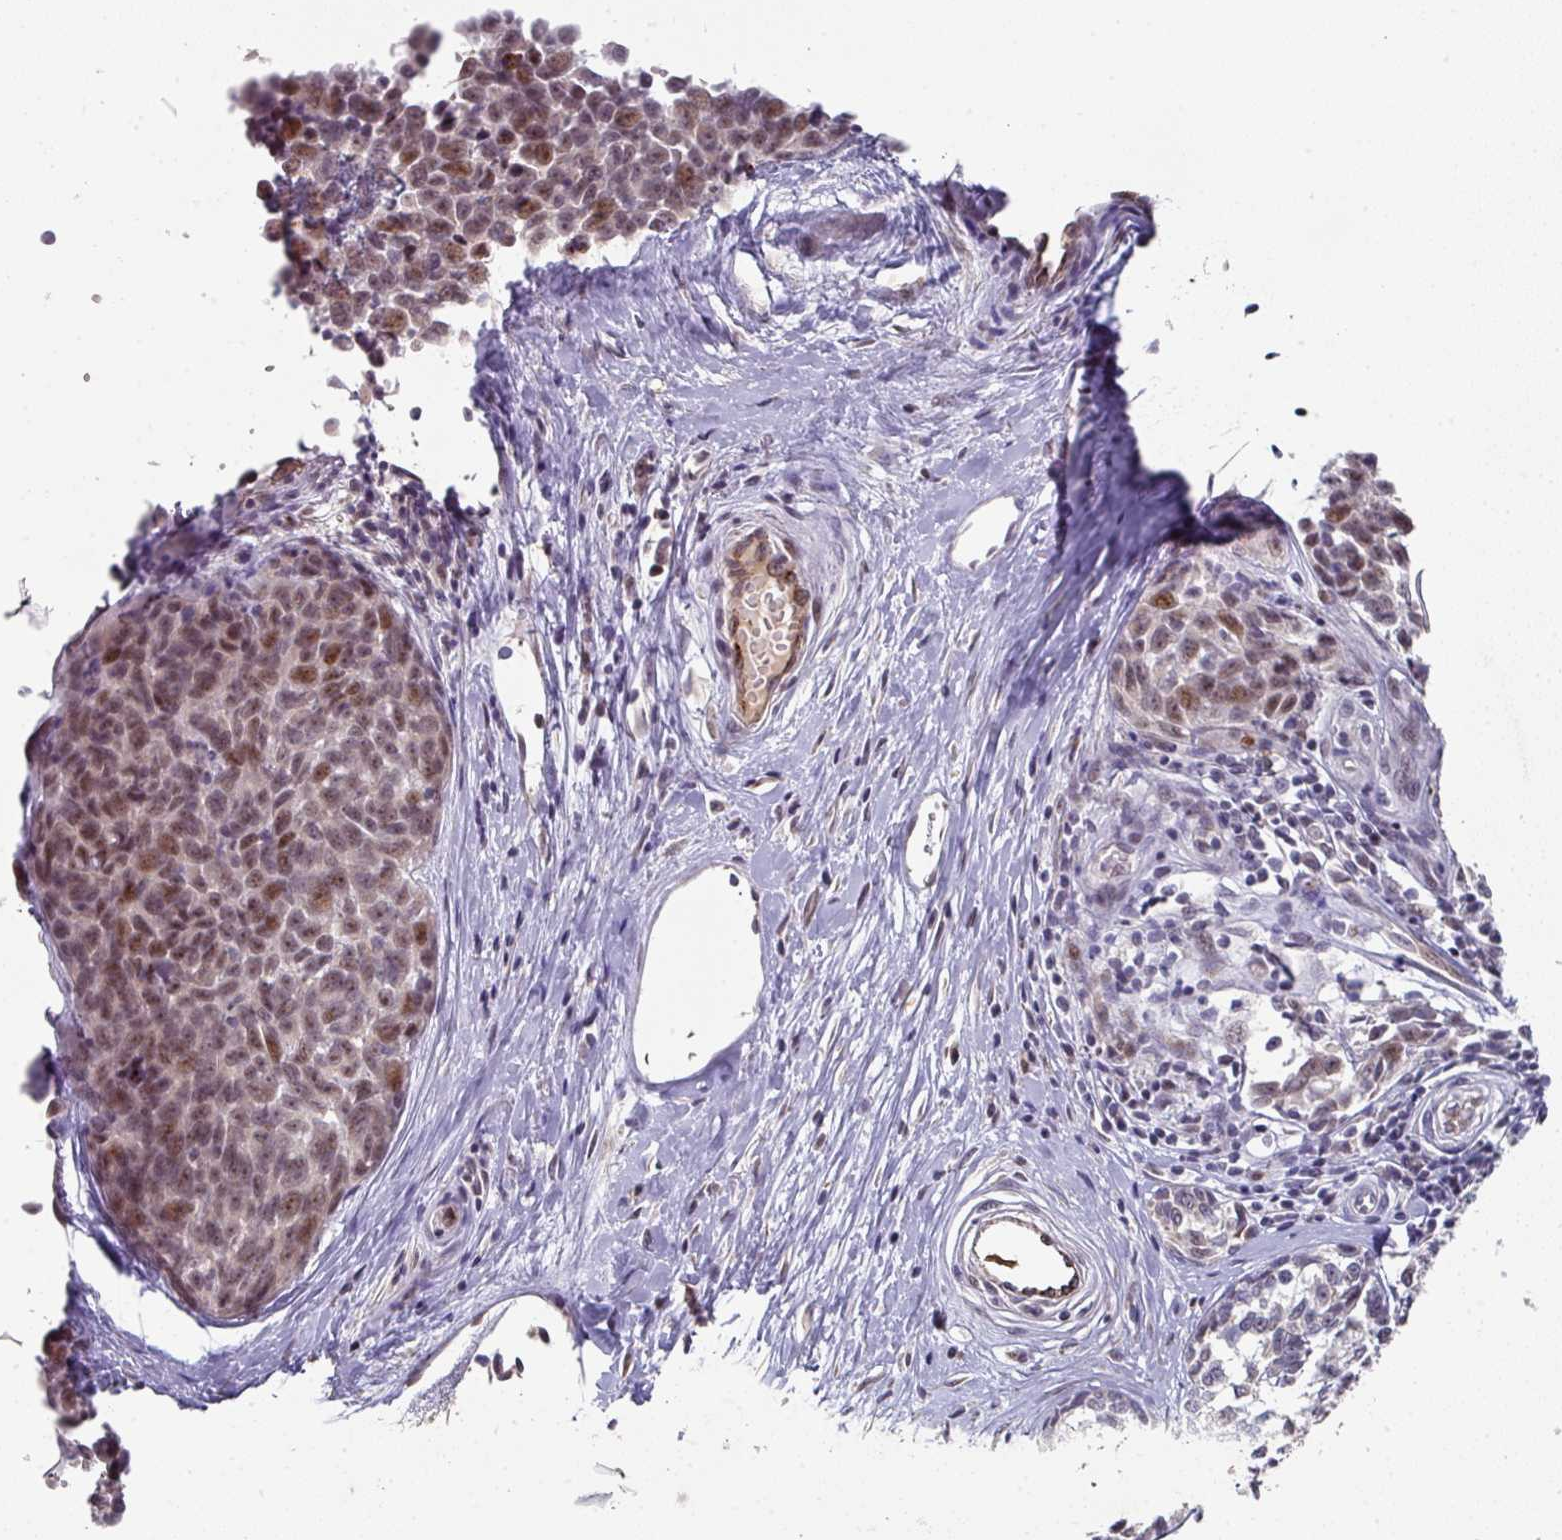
{"staining": {"intensity": "moderate", "quantity": "25%-75%", "location": "nuclear"}, "tissue": "melanoma", "cell_type": "Tumor cells", "image_type": "cancer", "snomed": [{"axis": "morphology", "description": "Normal tissue, NOS"}, {"axis": "morphology", "description": "Malignant melanoma, NOS"}, {"axis": "topography", "description": "Skin"}], "caption": "Immunohistochemical staining of human melanoma demonstrates medium levels of moderate nuclear staining in about 25%-75% of tumor cells.", "gene": "SIDT2", "patient": {"sex": "female", "age": 64}}